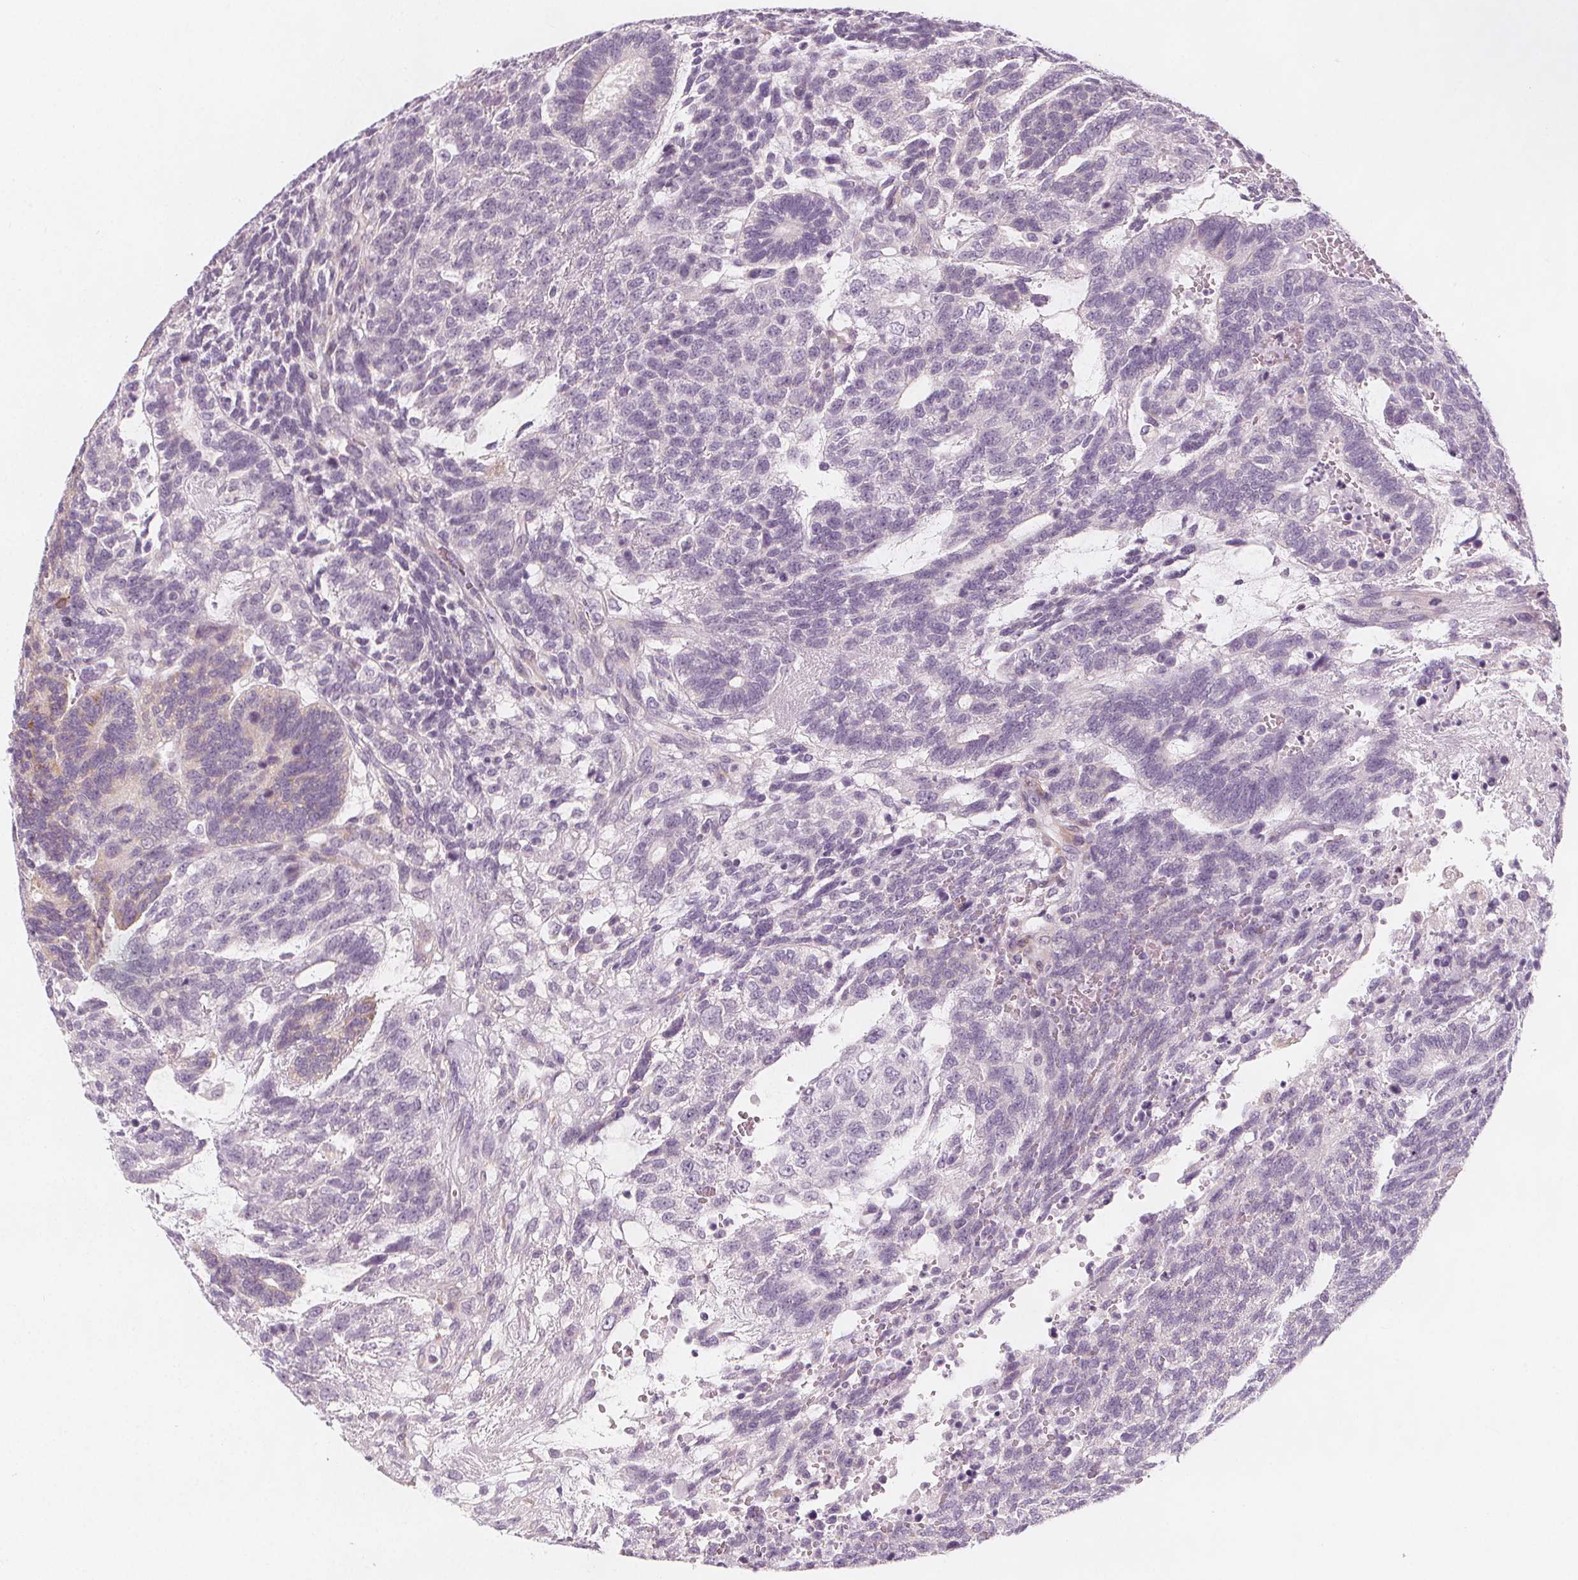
{"staining": {"intensity": "negative", "quantity": "none", "location": "none"}, "tissue": "testis cancer", "cell_type": "Tumor cells", "image_type": "cancer", "snomed": [{"axis": "morphology", "description": "Carcinoma, Embryonal, NOS"}, {"axis": "topography", "description": "Testis"}], "caption": "A histopathology image of human testis cancer is negative for staining in tumor cells.", "gene": "MAP1A", "patient": {"sex": "male", "age": 23}}